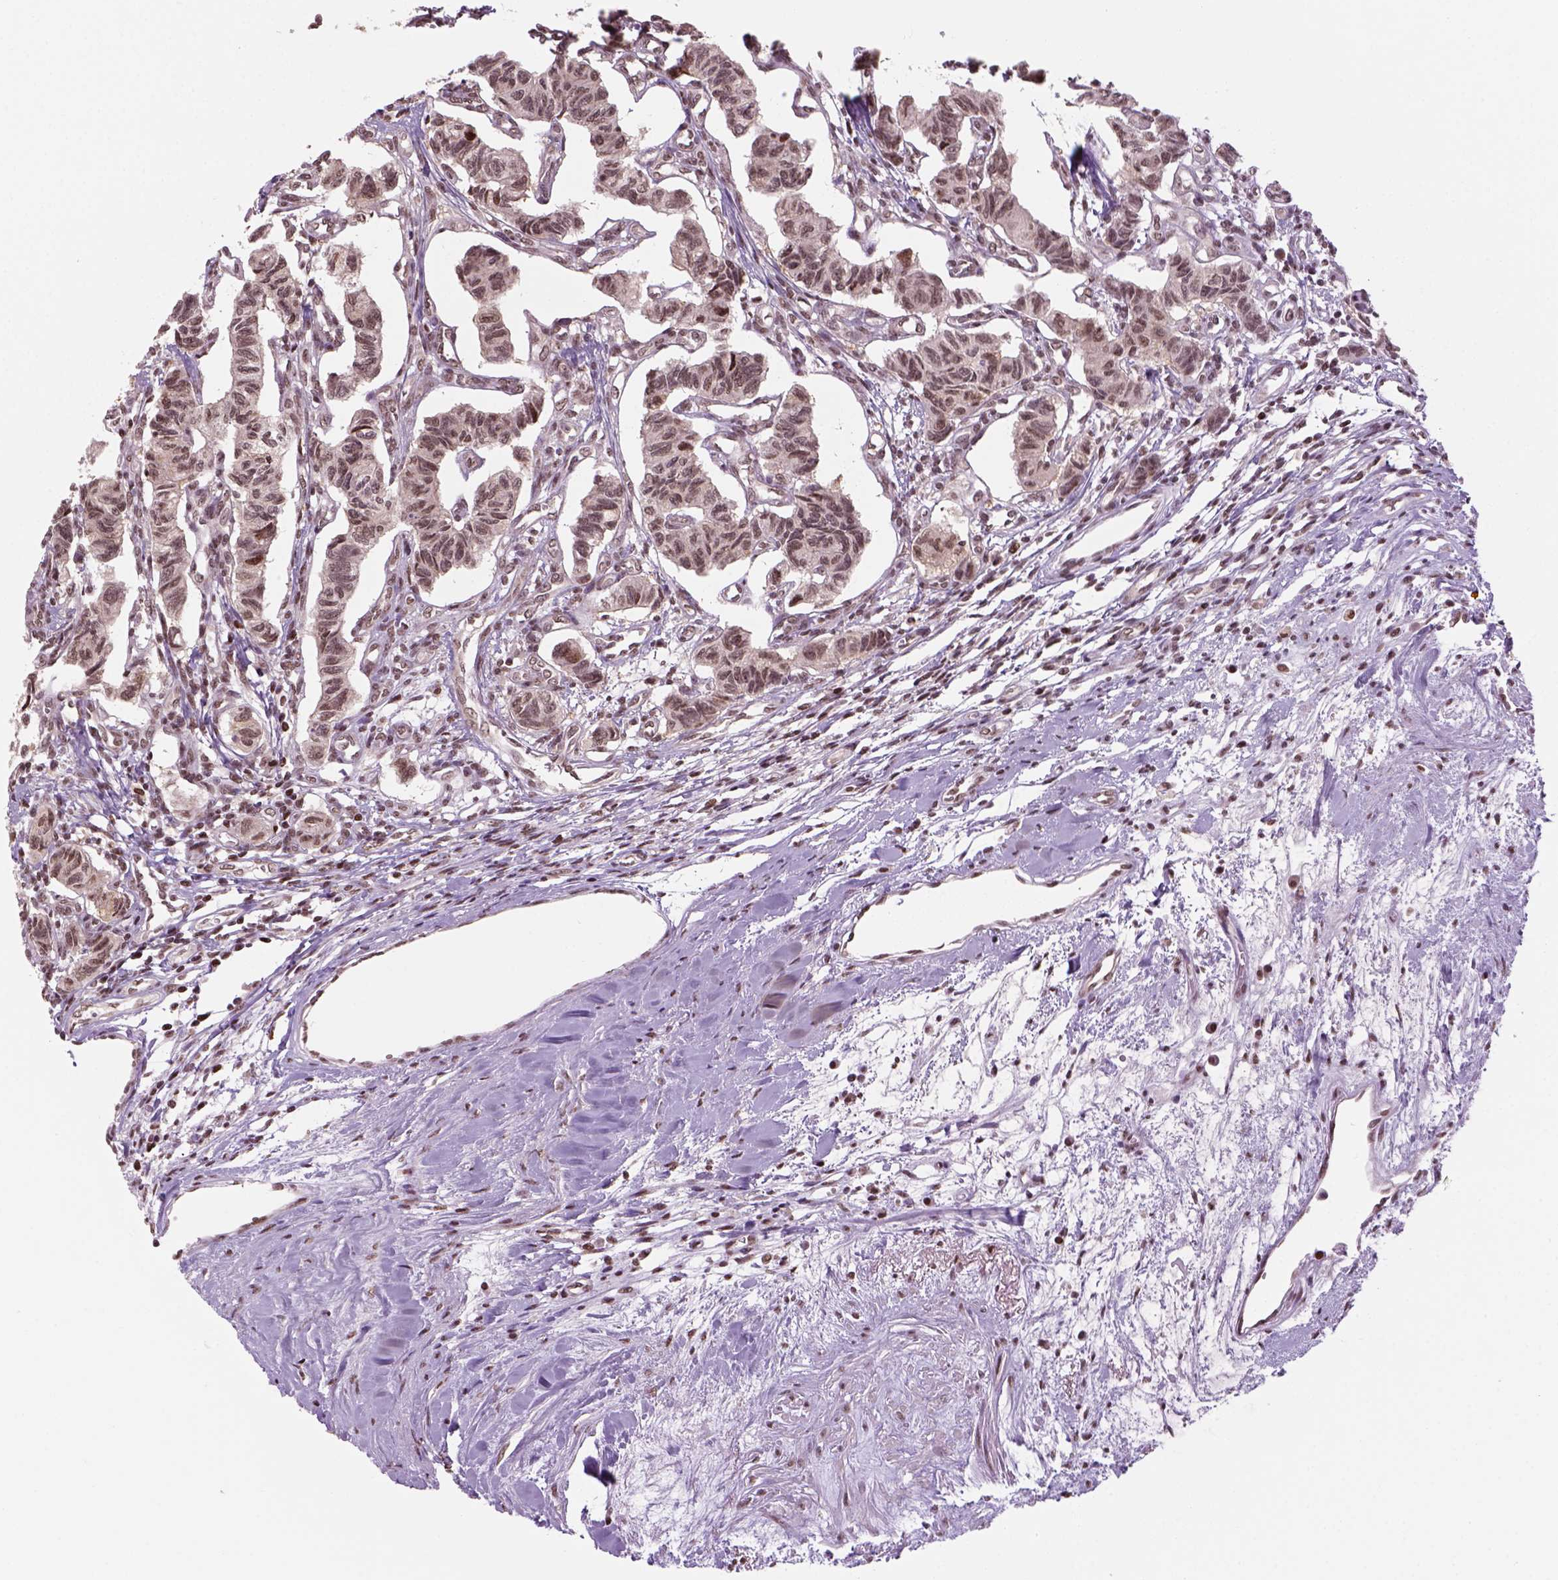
{"staining": {"intensity": "moderate", "quantity": ">75%", "location": "nuclear"}, "tissue": "carcinoid", "cell_type": "Tumor cells", "image_type": "cancer", "snomed": [{"axis": "morphology", "description": "Carcinoid, malignant, NOS"}, {"axis": "topography", "description": "Kidney"}], "caption": "This is an image of immunohistochemistry (IHC) staining of malignant carcinoid, which shows moderate positivity in the nuclear of tumor cells.", "gene": "GOT1", "patient": {"sex": "female", "age": 41}}